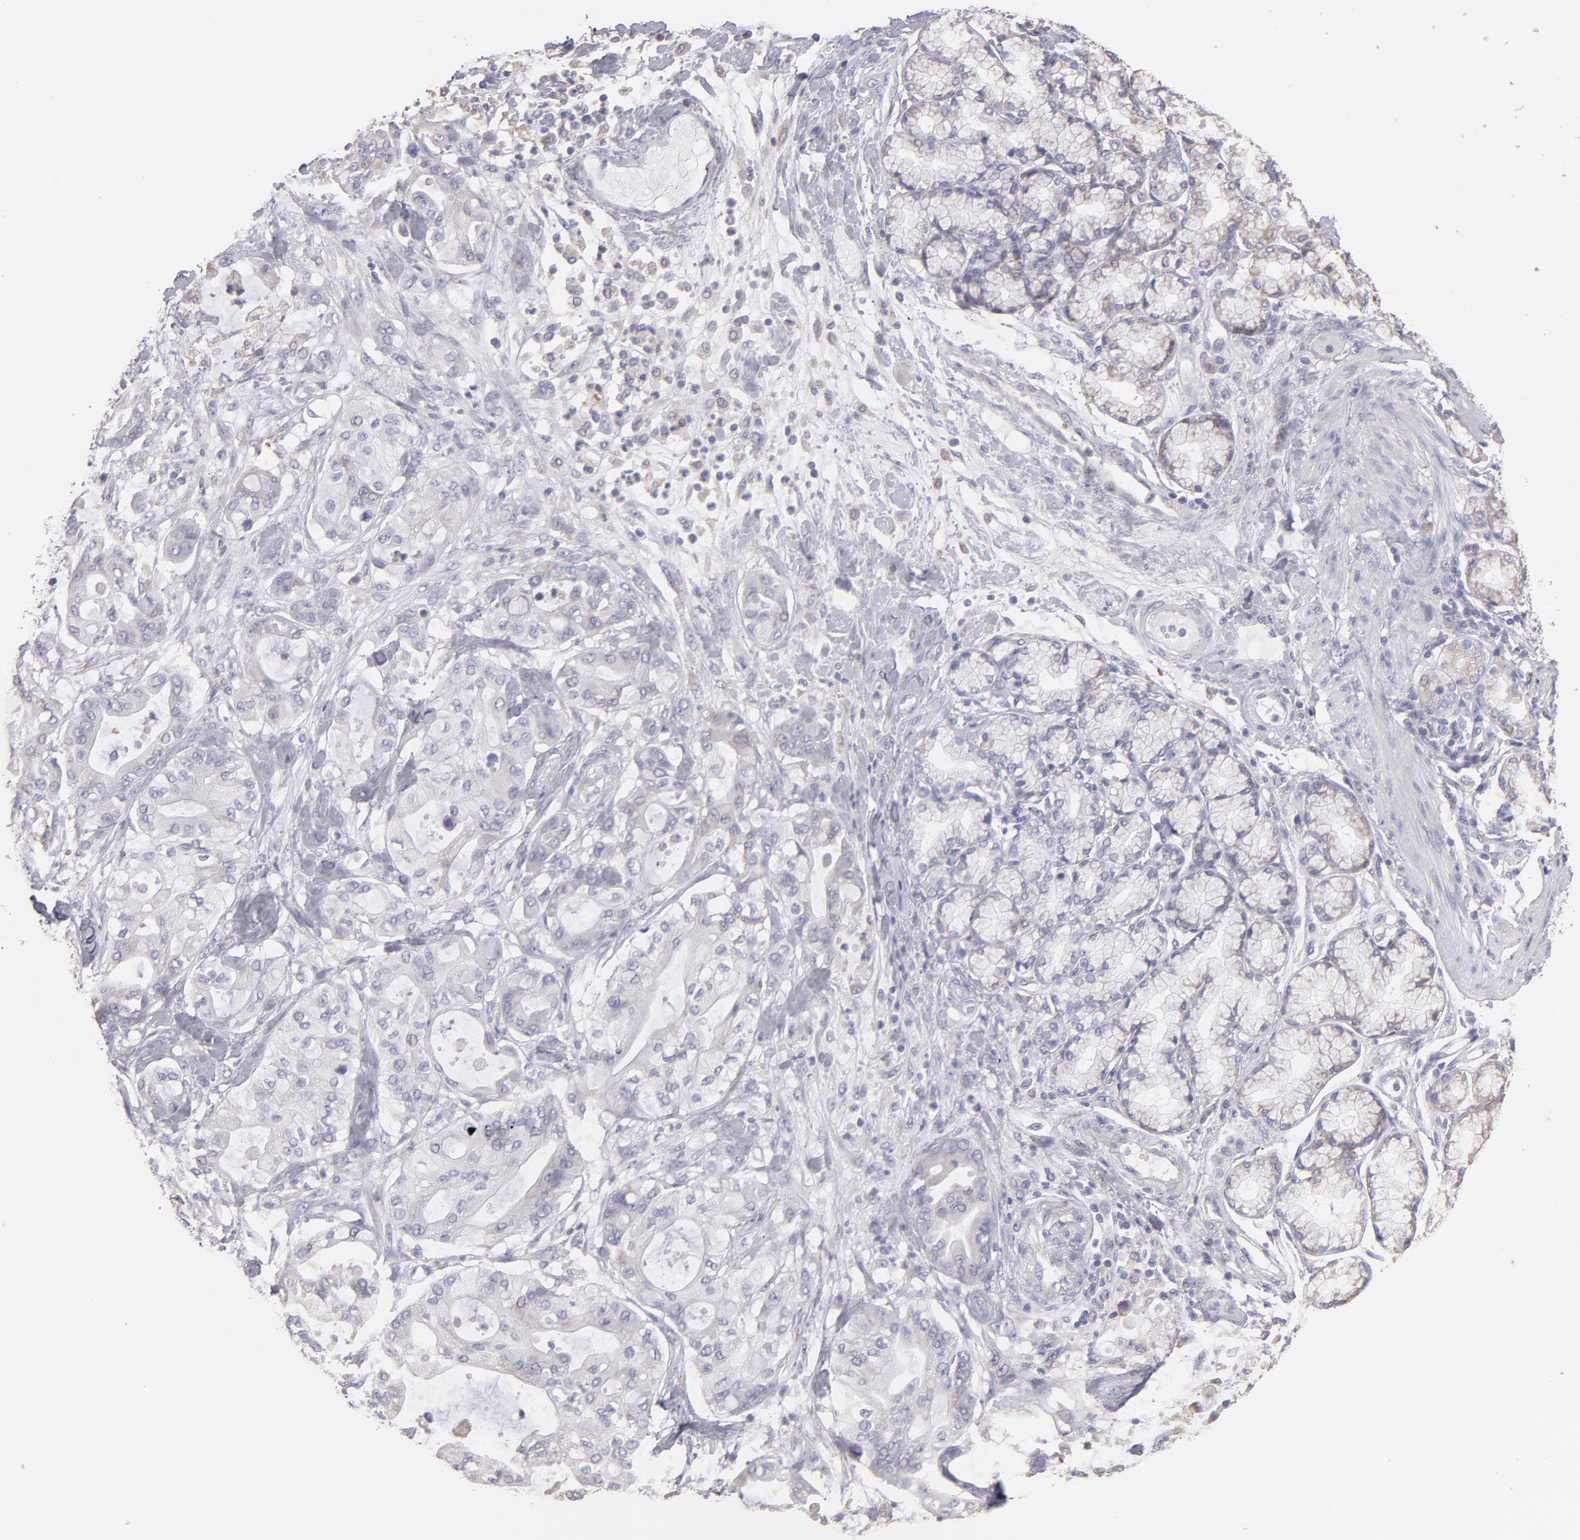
{"staining": {"intensity": "weak", "quantity": "<25%", "location": "cytoplasmic/membranous"}, "tissue": "pancreatic cancer", "cell_type": "Tumor cells", "image_type": "cancer", "snomed": [{"axis": "morphology", "description": "Adenocarcinoma, NOS"}, {"axis": "morphology", "description": "Adenocarcinoma, metastatic, NOS"}, {"axis": "topography", "description": "Lymph node"}, {"axis": "topography", "description": "Pancreas"}, {"axis": "topography", "description": "Duodenum"}], "caption": "A micrograph of human pancreatic cancer (metastatic adenocarcinoma) is negative for staining in tumor cells.", "gene": "CALR", "patient": {"sex": "female", "age": 64}}